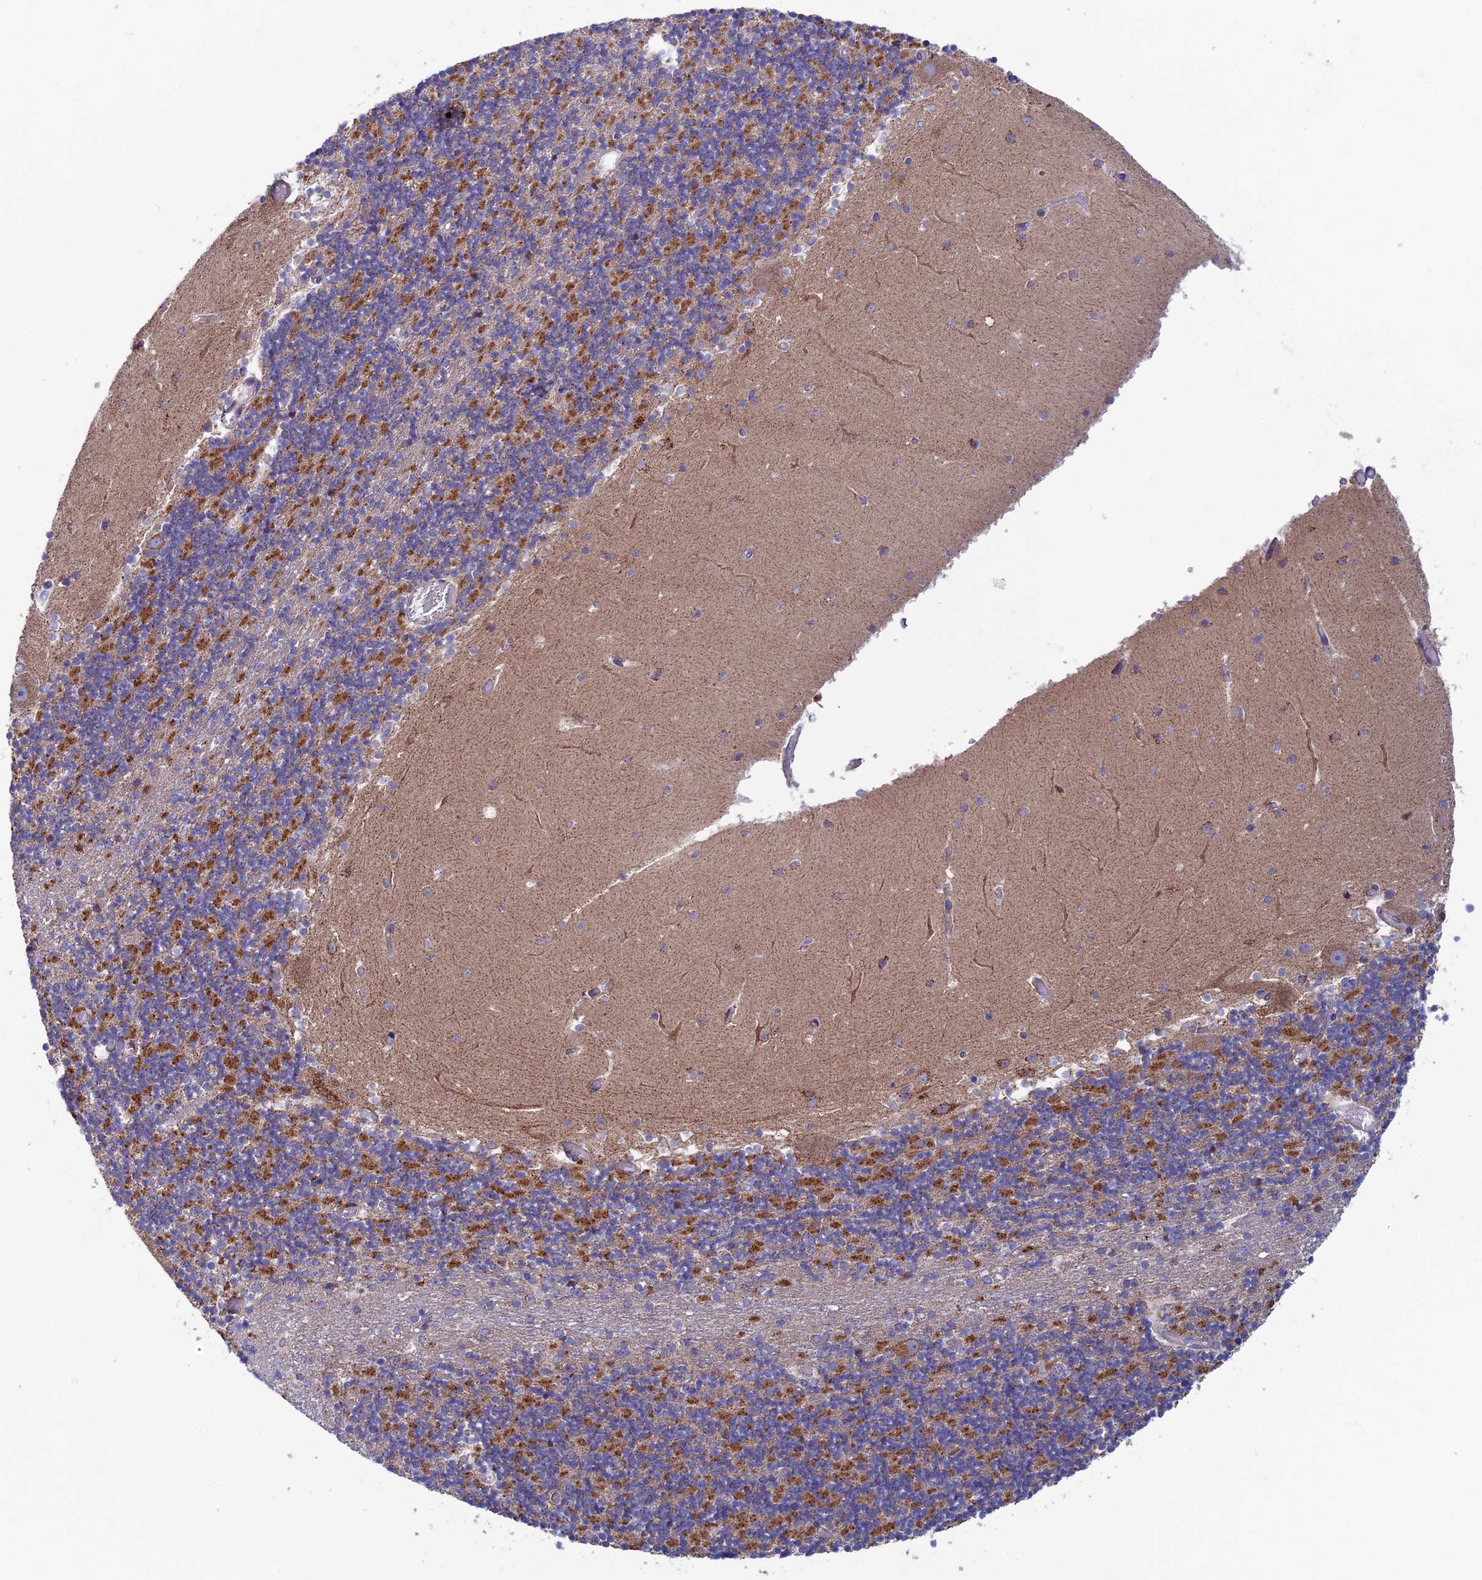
{"staining": {"intensity": "moderate", "quantity": ">75%", "location": "cytoplasmic/membranous"}, "tissue": "cerebellum", "cell_type": "Cells in granular layer", "image_type": "normal", "snomed": [{"axis": "morphology", "description": "Normal tissue, NOS"}, {"axis": "topography", "description": "Cerebellum"}], "caption": "About >75% of cells in granular layer in benign human cerebellum display moderate cytoplasmic/membranous protein expression as visualized by brown immunohistochemical staining.", "gene": "SLC15A5", "patient": {"sex": "female", "age": 28}}